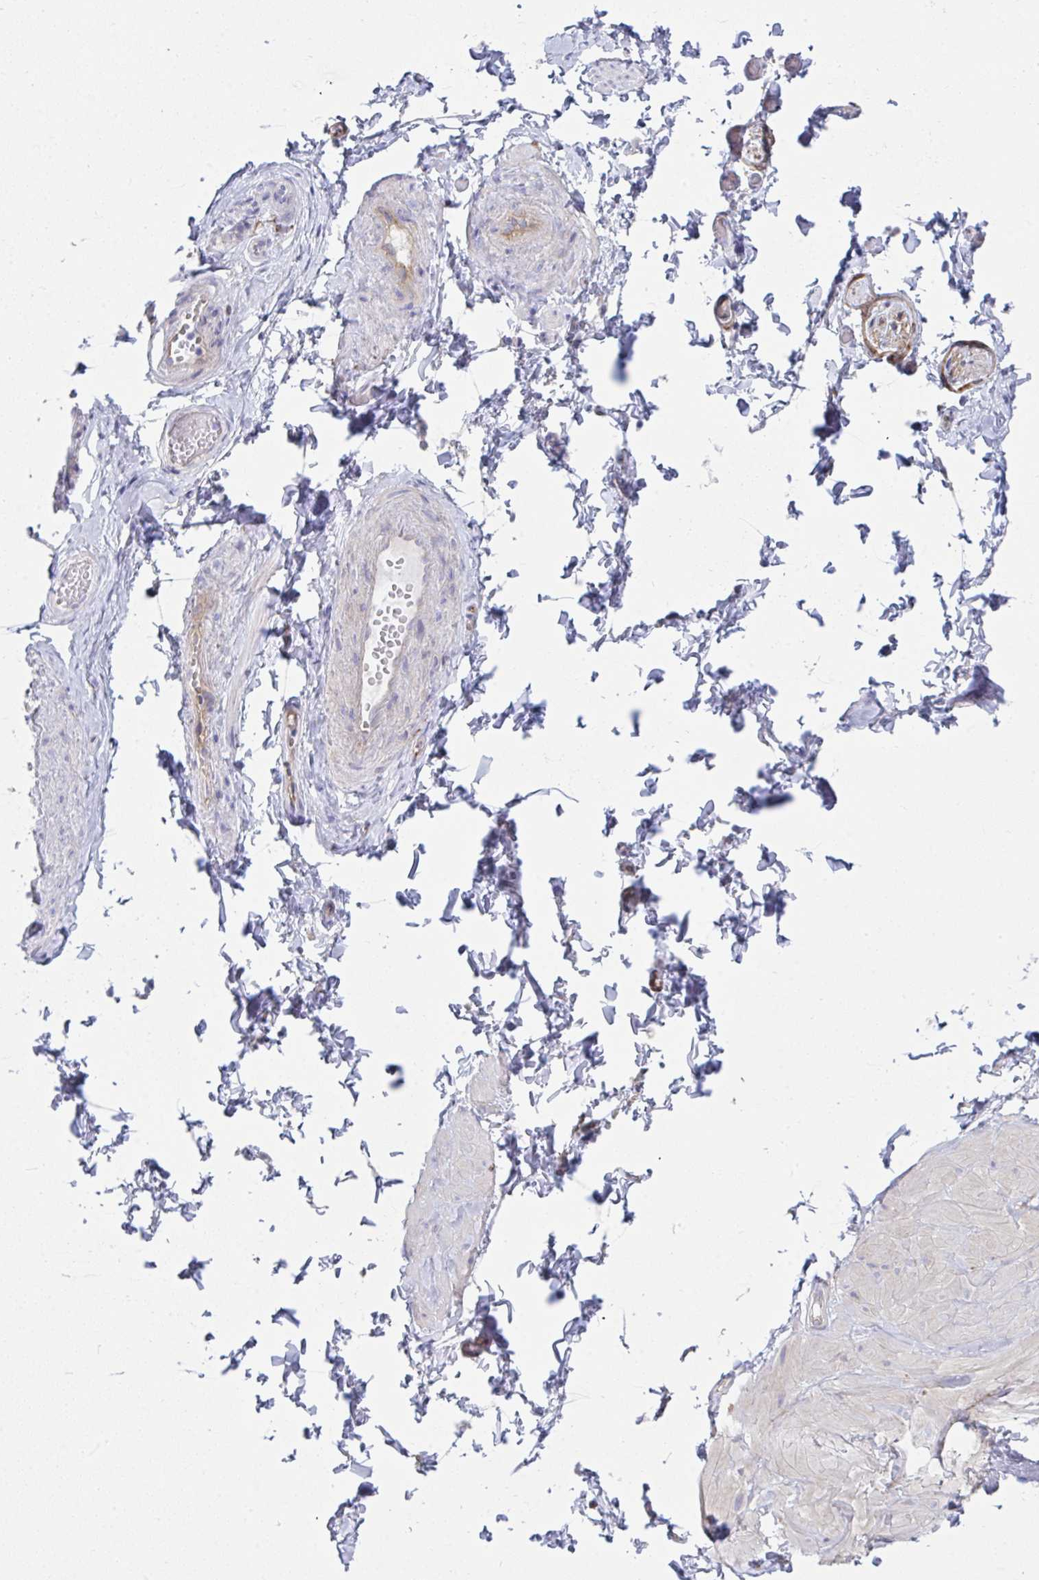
{"staining": {"intensity": "negative", "quantity": "none", "location": "none"}, "tissue": "adipose tissue", "cell_type": "Adipocytes", "image_type": "normal", "snomed": [{"axis": "morphology", "description": "Normal tissue, NOS"}, {"axis": "topography", "description": "Epididymis, spermatic cord, NOS"}, {"axis": "topography", "description": "Epididymis"}, {"axis": "topography", "description": "Peripheral nerve tissue"}], "caption": "Adipose tissue was stained to show a protein in brown. There is no significant positivity in adipocytes. (DAB immunohistochemistry (IHC) visualized using brightfield microscopy, high magnification).", "gene": "GAB1", "patient": {"sex": "male", "age": 29}}